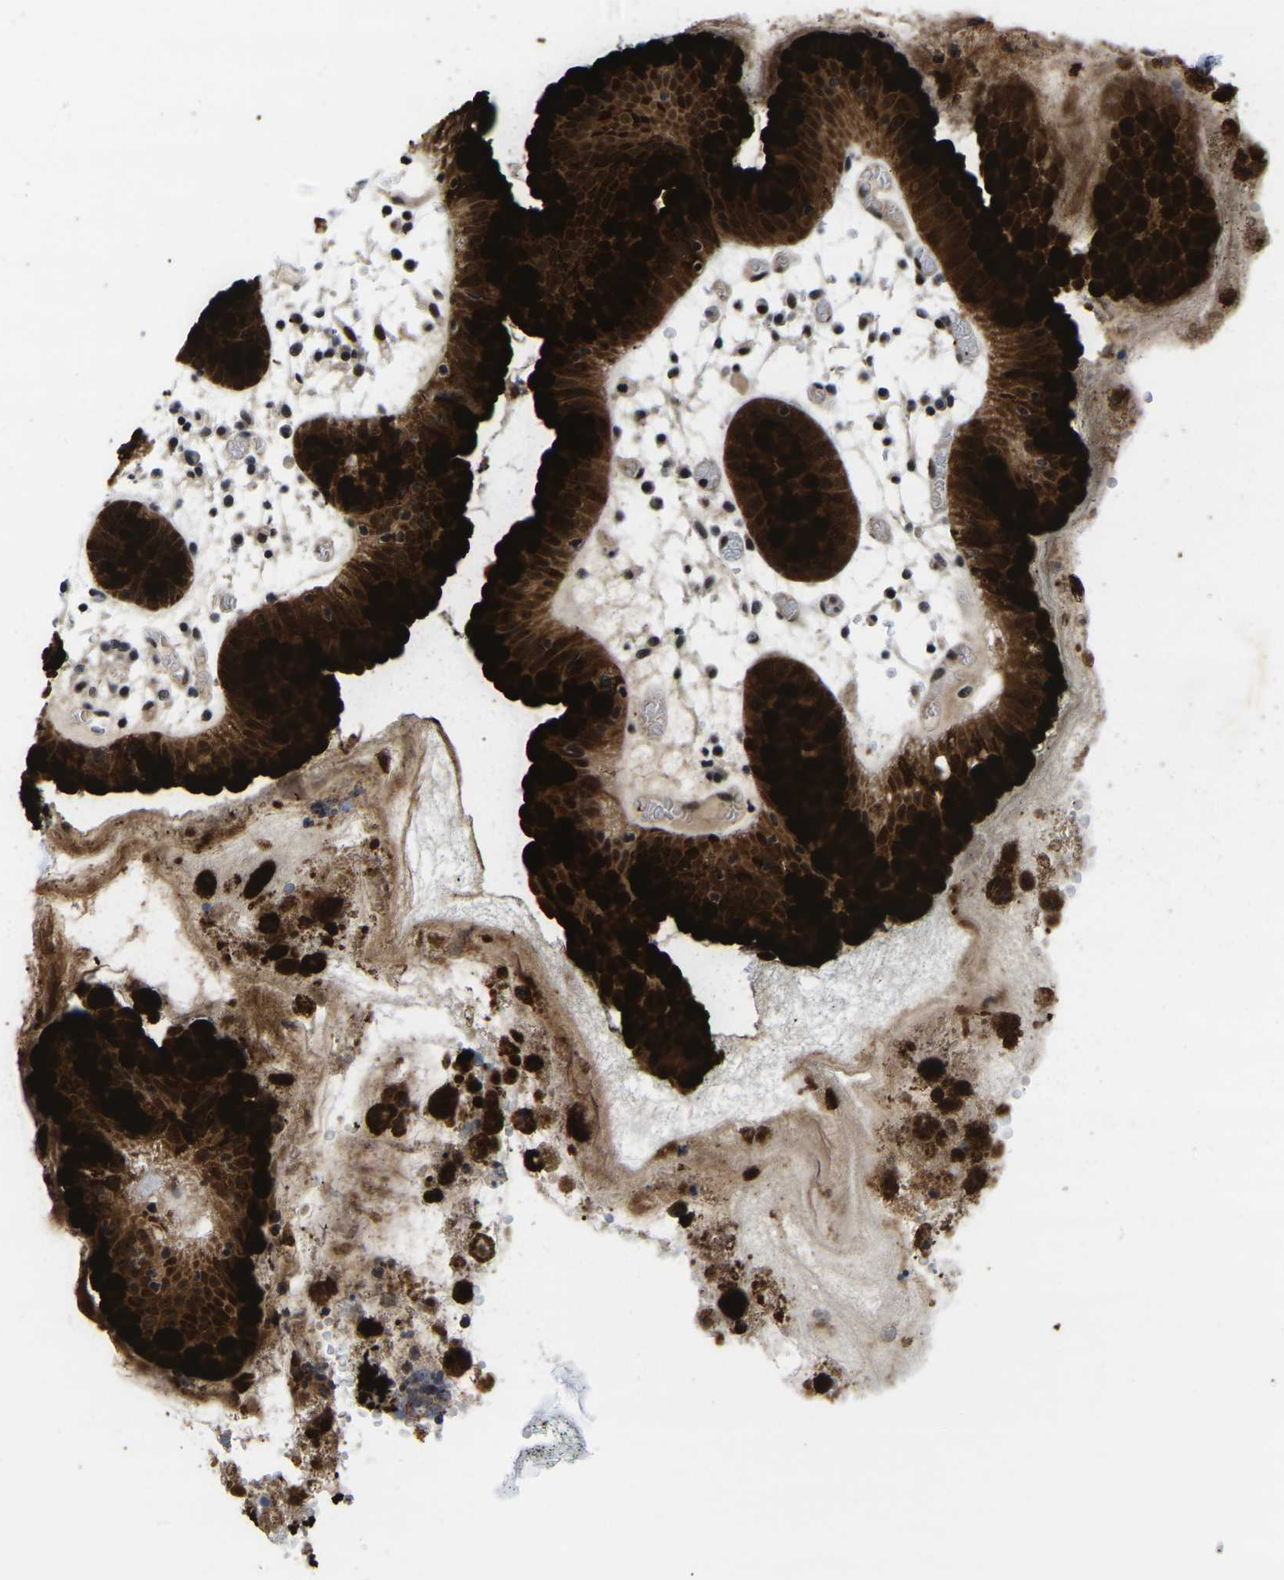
{"staining": {"intensity": "strong", "quantity": "25%-75%", "location": "cytoplasmic/membranous,nuclear"}, "tissue": "stomach", "cell_type": "Glandular cells", "image_type": "normal", "snomed": [{"axis": "morphology", "description": "Normal tissue, NOS"}, {"axis": "topography", "description": "Stomach"}, {"axis": "topography", "description": "Stomach, lower"}], "caption": "Unremarkable stomach was stained to show a protein in brown. There is high levels of strong cytoplasmic/membranous,nuclear expression in approximately 25%-75% of glandular cells.", "gene": "POLDIP3", "patient": {"sex": "female", "age": 75}}